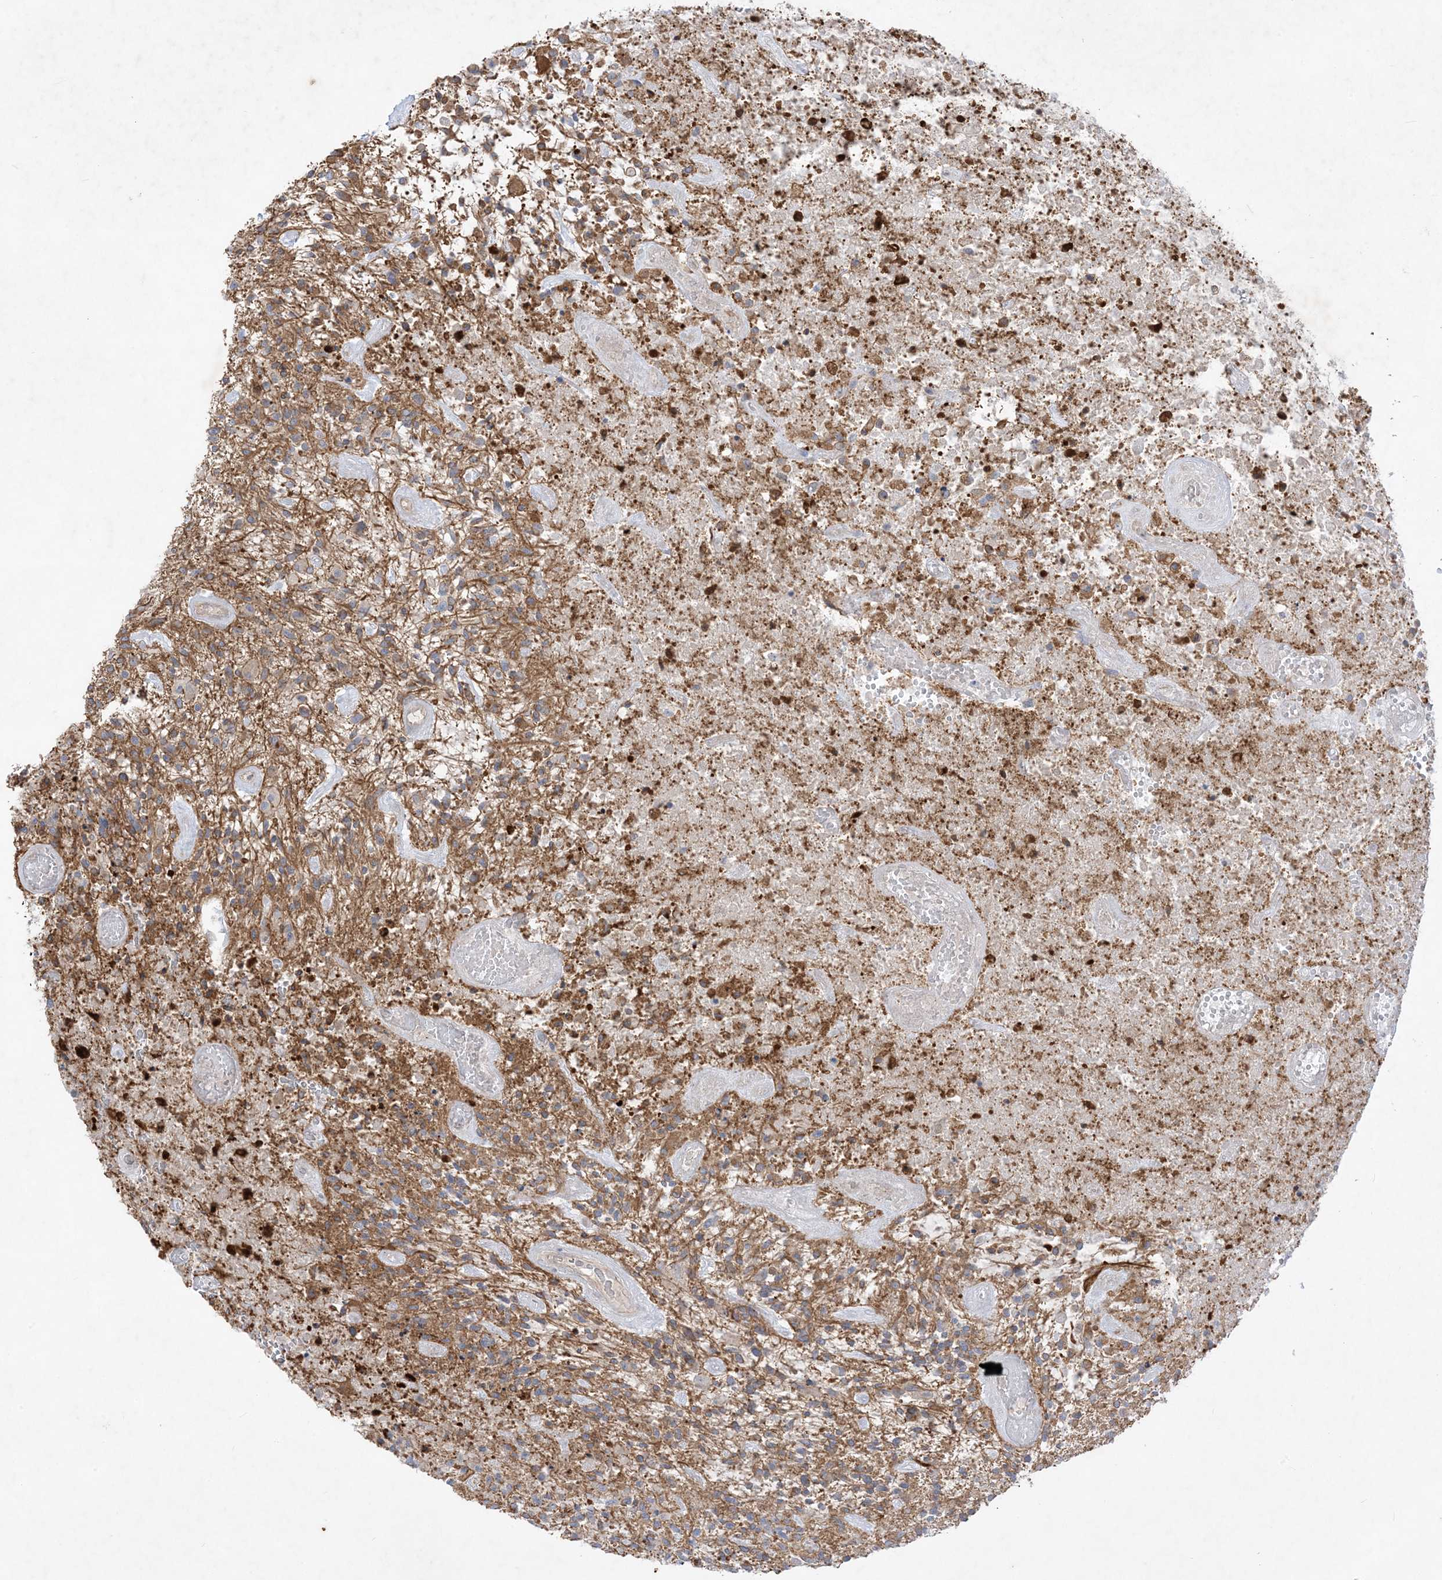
{"staining": {"intensity": "weak", "quantity": "25%-75%", "location": "cytoplasmic/membranous"}, "tissue": "glioma", "cell_type": "Tumor cells", "image_type": "cancer", "snomed": [{"axis": "morphology", "description": "Glioma, malignant, High grade"}, {"axis": "topography", "description": "Brain"}], "caption": "Protein analysis of malignant glioma (high-grade) tissue displays weak cytoplasmic/membranous expression in about 25%-75% of tumor cells.", "gene": "PLEKHA3", "patient": {"sex": "male", "age": 47}}